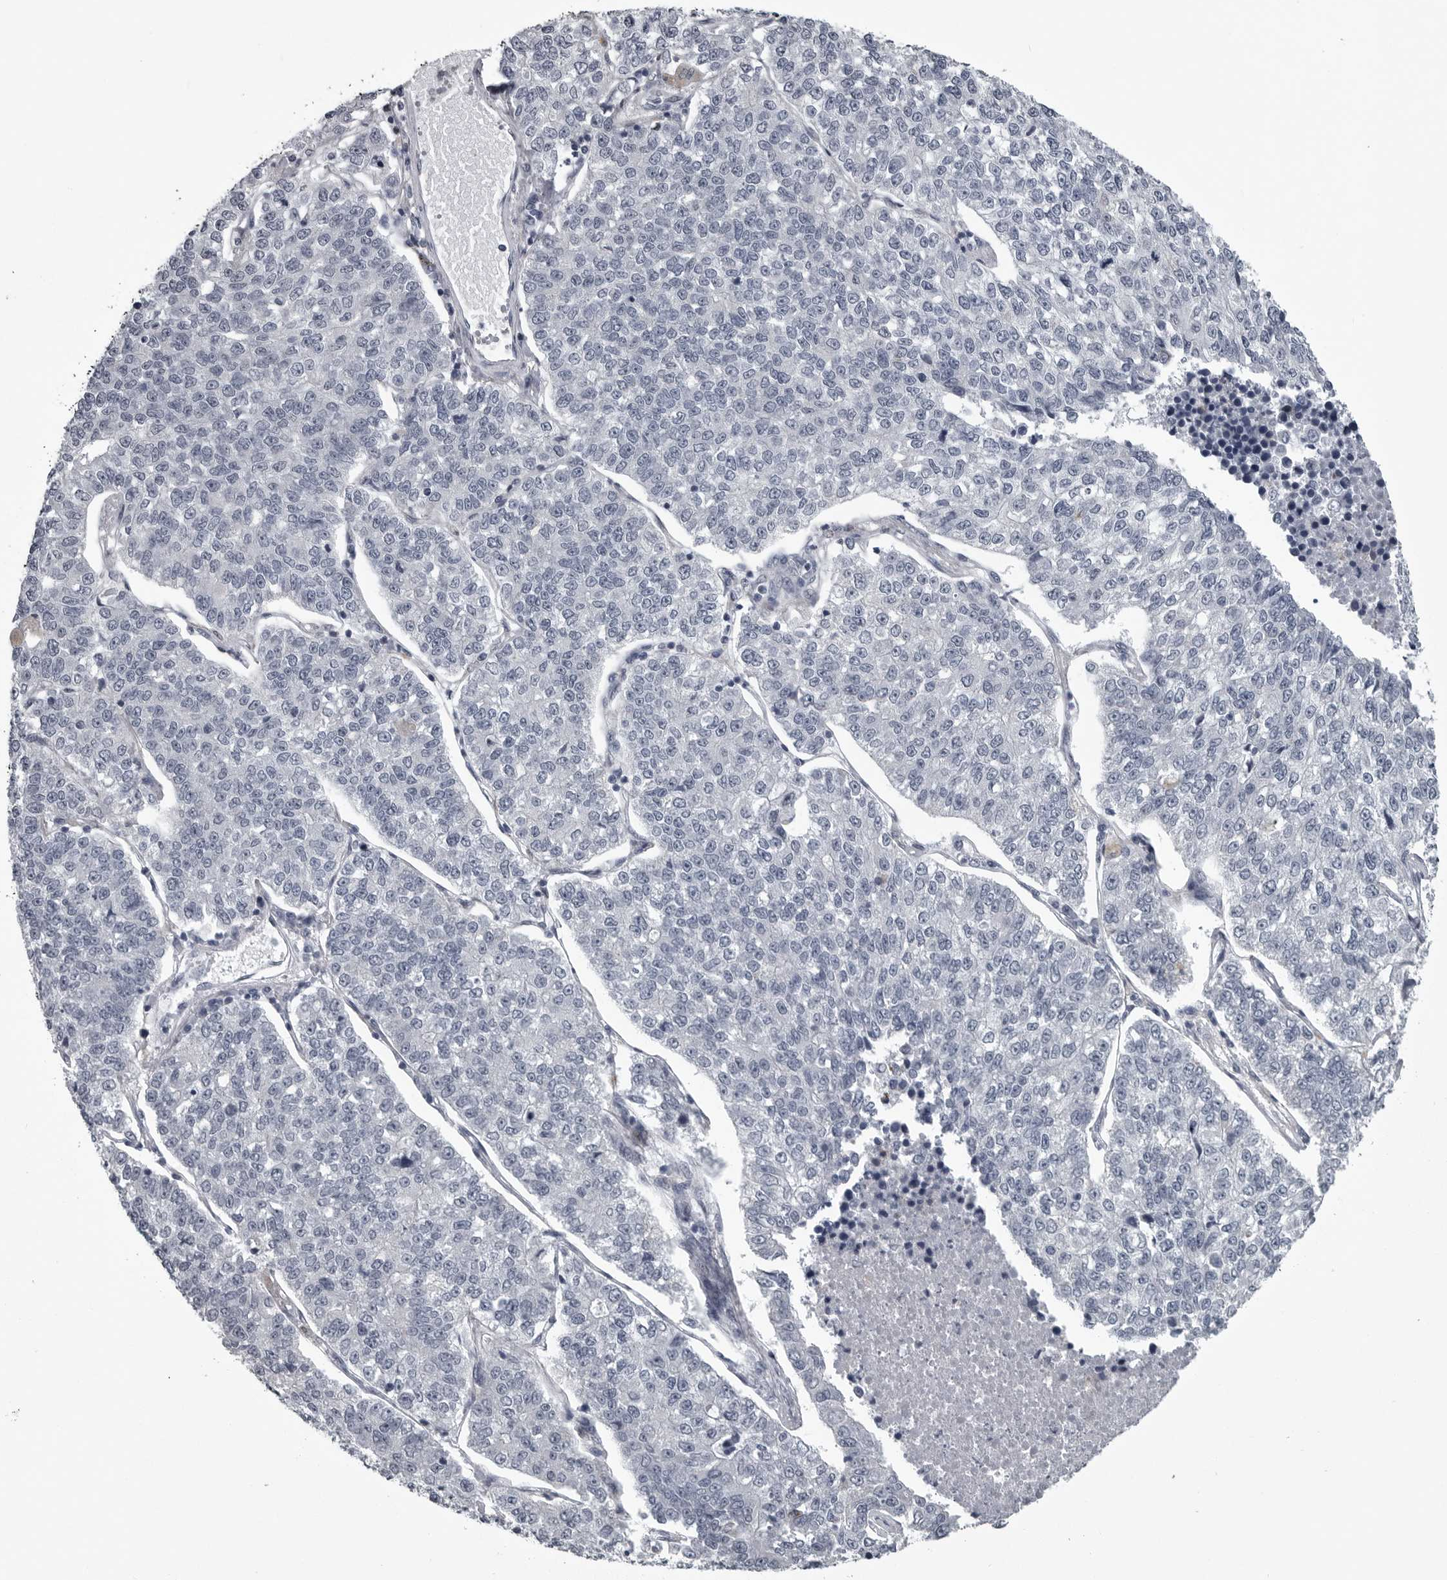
{"staining": {"intensity": "negative", "quantity": "none", "location": "none"}, "tissue": "lung cancer", "cell_type": "Tumor cells", "image_type": "cancer", "snomed": [{"axis": "morphology", "description": "Adenocarcinoma, NOS"}, {"axis": "topography", "description": "Lung"}], "caption": "The image reveals no significant staining in tumor cells of adenocarcinoma (lung).", "gene": "LYSMD1", "patient": {"sex": "male", "age": 49}}